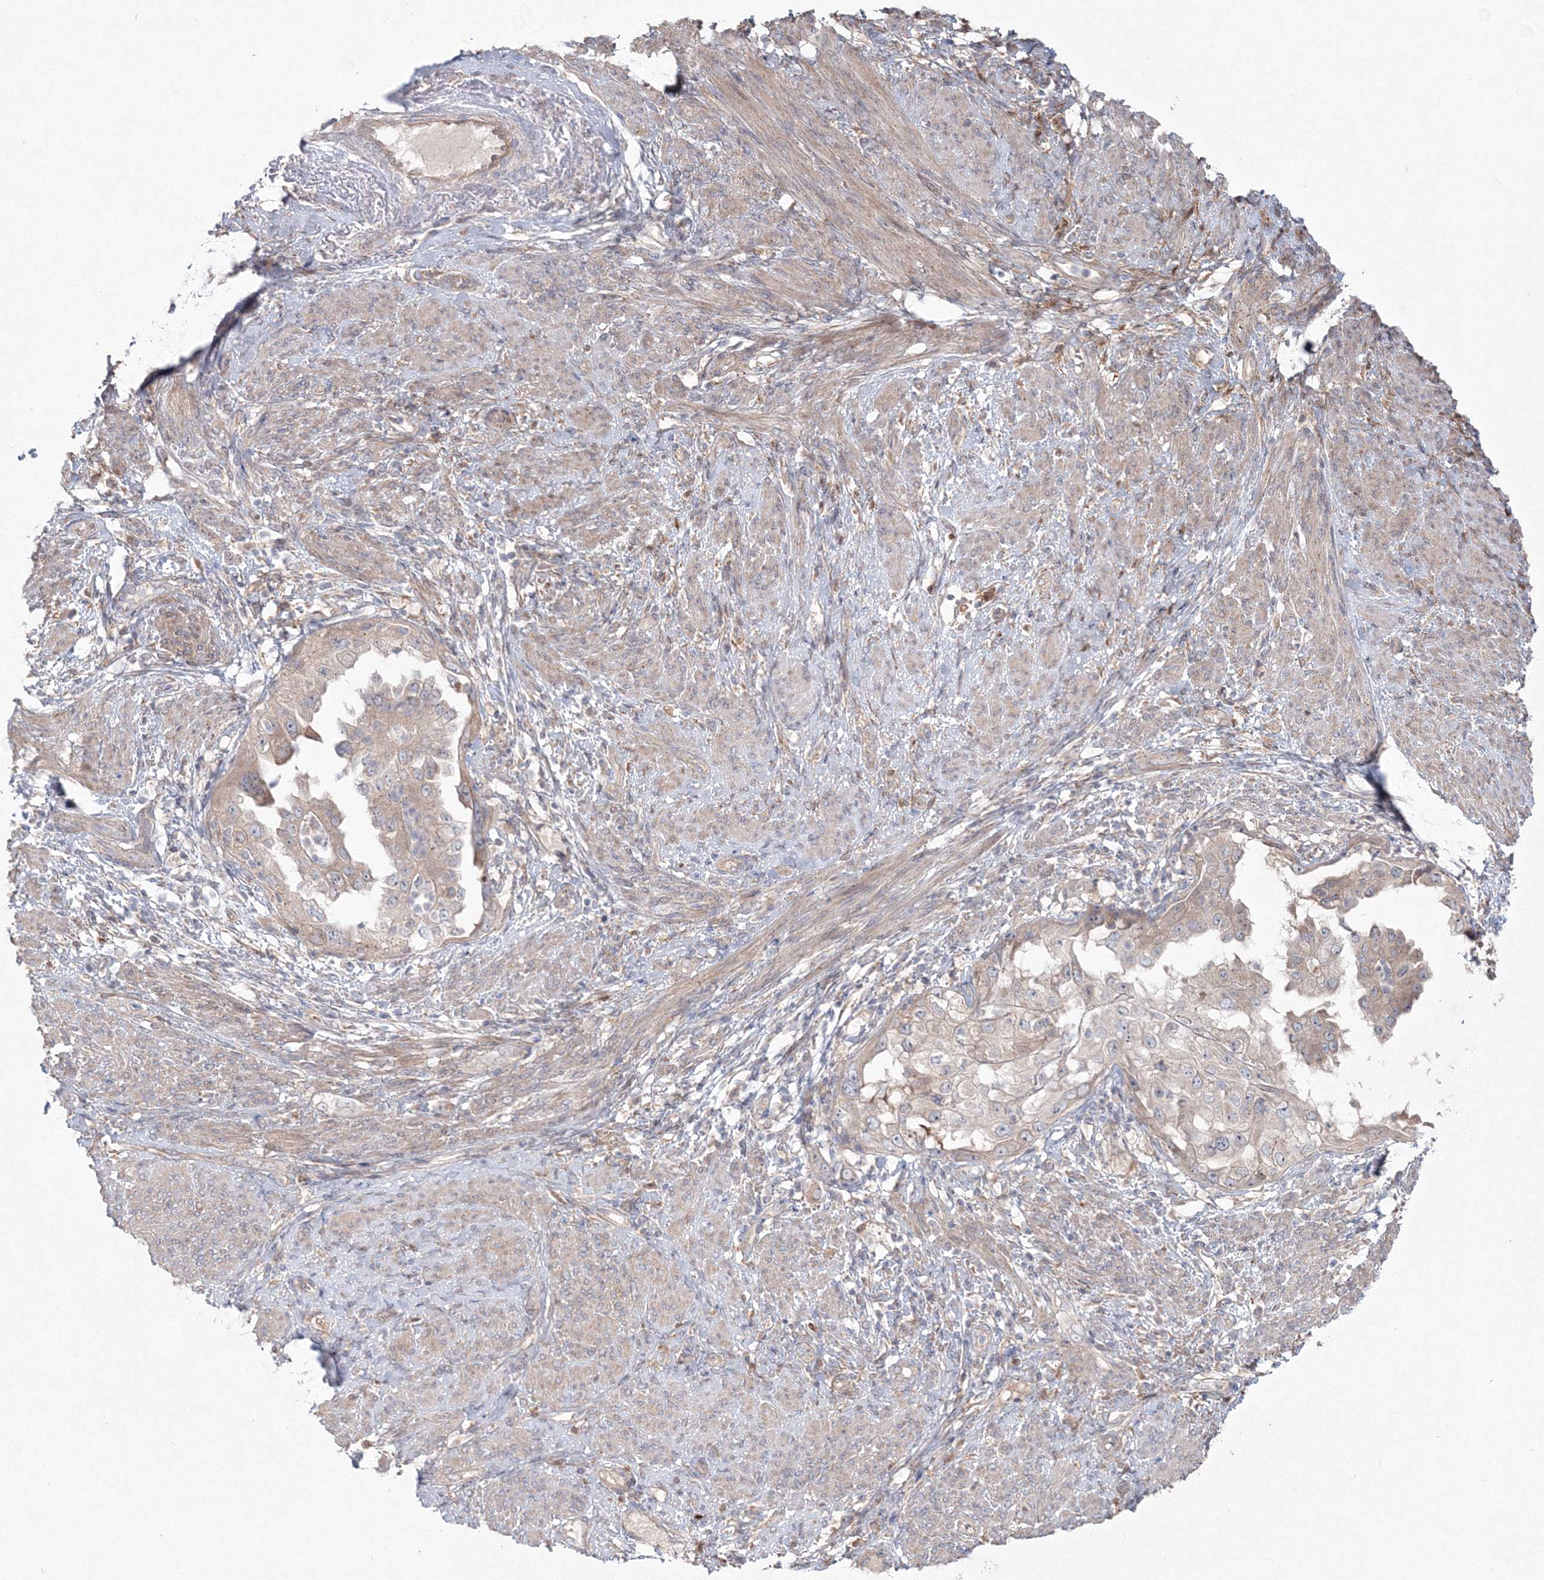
{"staining": {"intensity": "weak", "quantity": "<25%", "location": "cytoplasmic/membranous"}, "tissue": "endometrial cancer", "cell_type": "Tumor cells", "image_type": "cancer", "snomed": [{"axis": "morphology", "description": "Adenocarcinoma, NOS"}, {"axis": "topography", "description": "Endometrium"}], "caption": "Immunohistochemistry (IHC) of human endometrial cancer reveals no expression in tumor cells. Brightfield microscopy of IHC stained with DAB (3,3'-diaminobenzidine) (brown) and hematoxylin (blue), captured at high magnification.", "gene": "MKRN2", "patient": {"sex": "female", "age": 85}}